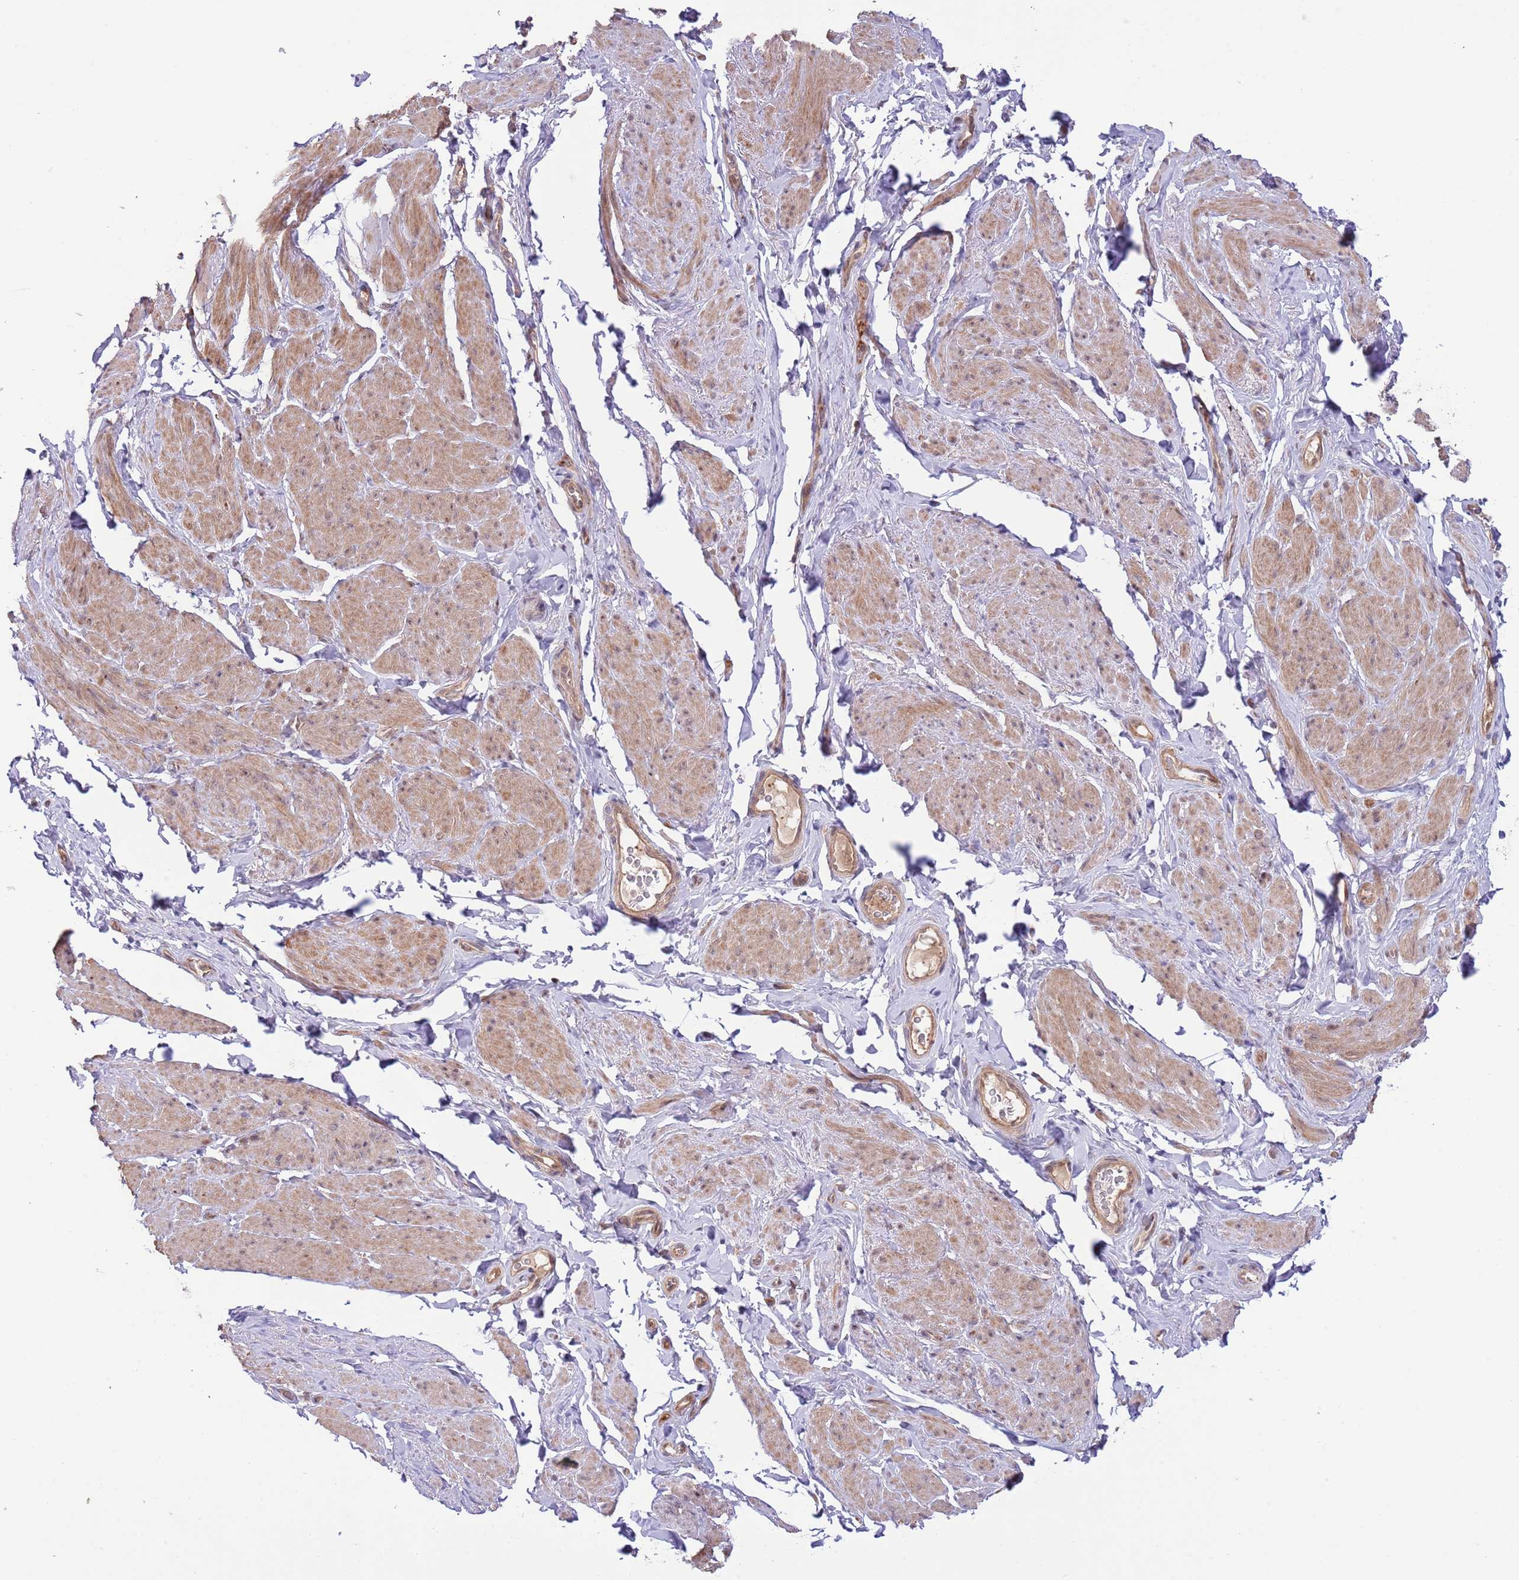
{"staining": {"intensity": "moderate", "quantity": "25%-75%", "location": "cytoplasmic/membranous"}, "tissue": "smooth muscle", "cell_type": "Smooth muscle cells", "image_type": "normal", "snomed": [{"axis": "morphology", "description": "Normal tissue, NOS"}, {"axis": "topography", "description": "Smooth muscle"}, {"axis": "topography", "description": "Peripheral nerve tissue"}], "caption": "Immunohistochemistry (IHC) photomicrograph of benign human smooth muscle stained for a protein (brown), which demonstrates medium levels of moderate cytoplasmic/membranous positivity in about 25%-75% of smooth muscle cells.", "gene": "PRR16", "patient": {"sex": "male", "age": 69}}